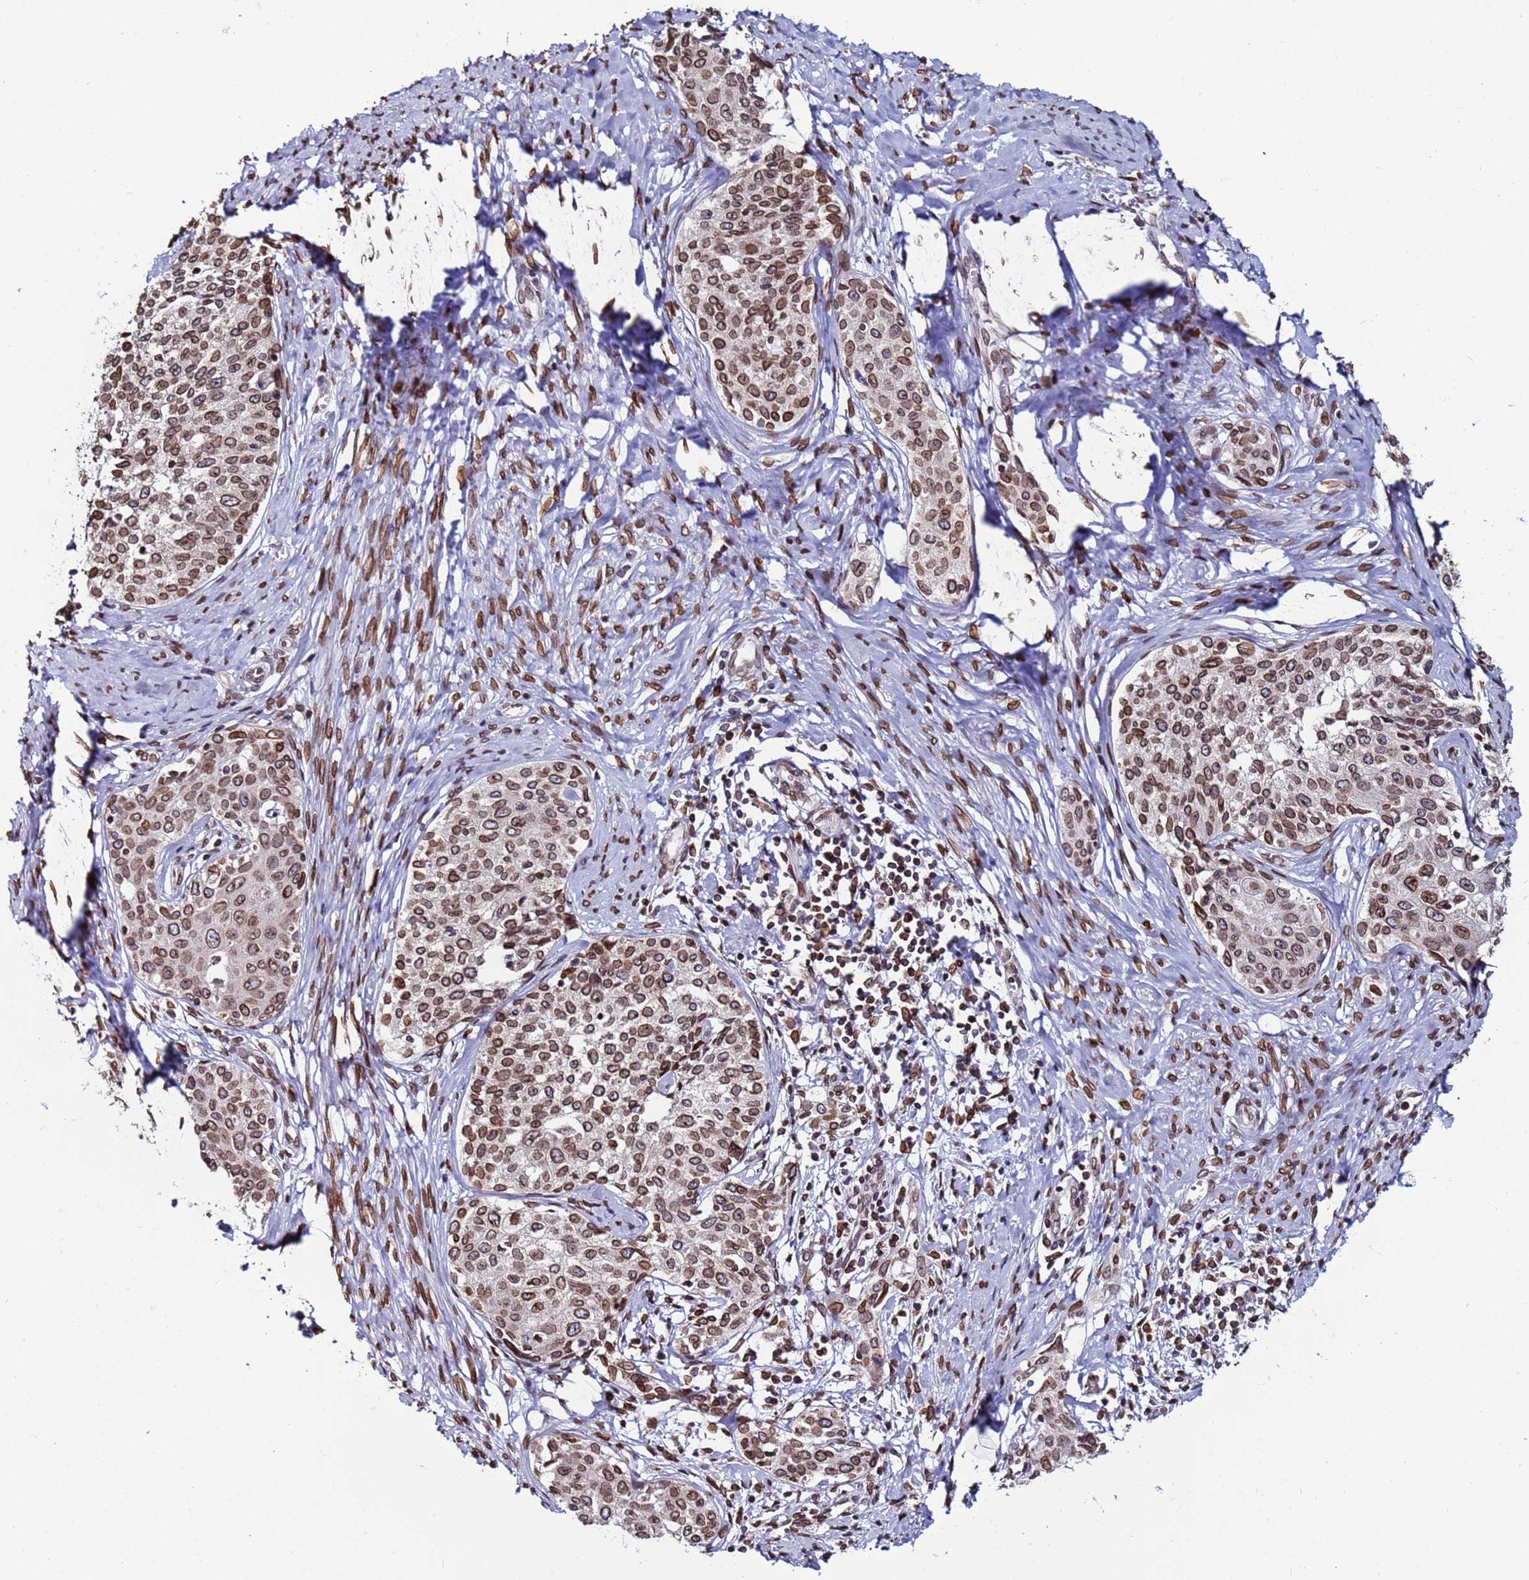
{"staining": {"intensity": "moderate", "quantity": "25%-75%", "location": "nuclear"}, "tissue": "cervical cancer", "cell_type": "Tumor cells", "image_type": "cancer", "snomed": [{"axis": "morphology", "description": "Squamous cell carcinoma, NOS"}, {"axis": "morphology", "description": "Adenocarcinoma, NOS"}, {"axis": "topography", "description": "Cervix"}], "caption": "Moderate nuclear protein positivity is appreciated in approximately 25%-75% of tumor cells in squamous cell carcinoma (cervical). (Stains: DAB (3,3'-diaminobenzidine) in brown, nuclei in blue, Microscopy: brightfield microscopy at high magnification).", "gene": "TOR1AIP1", "patient": {"sex": "female", "age": 52}}